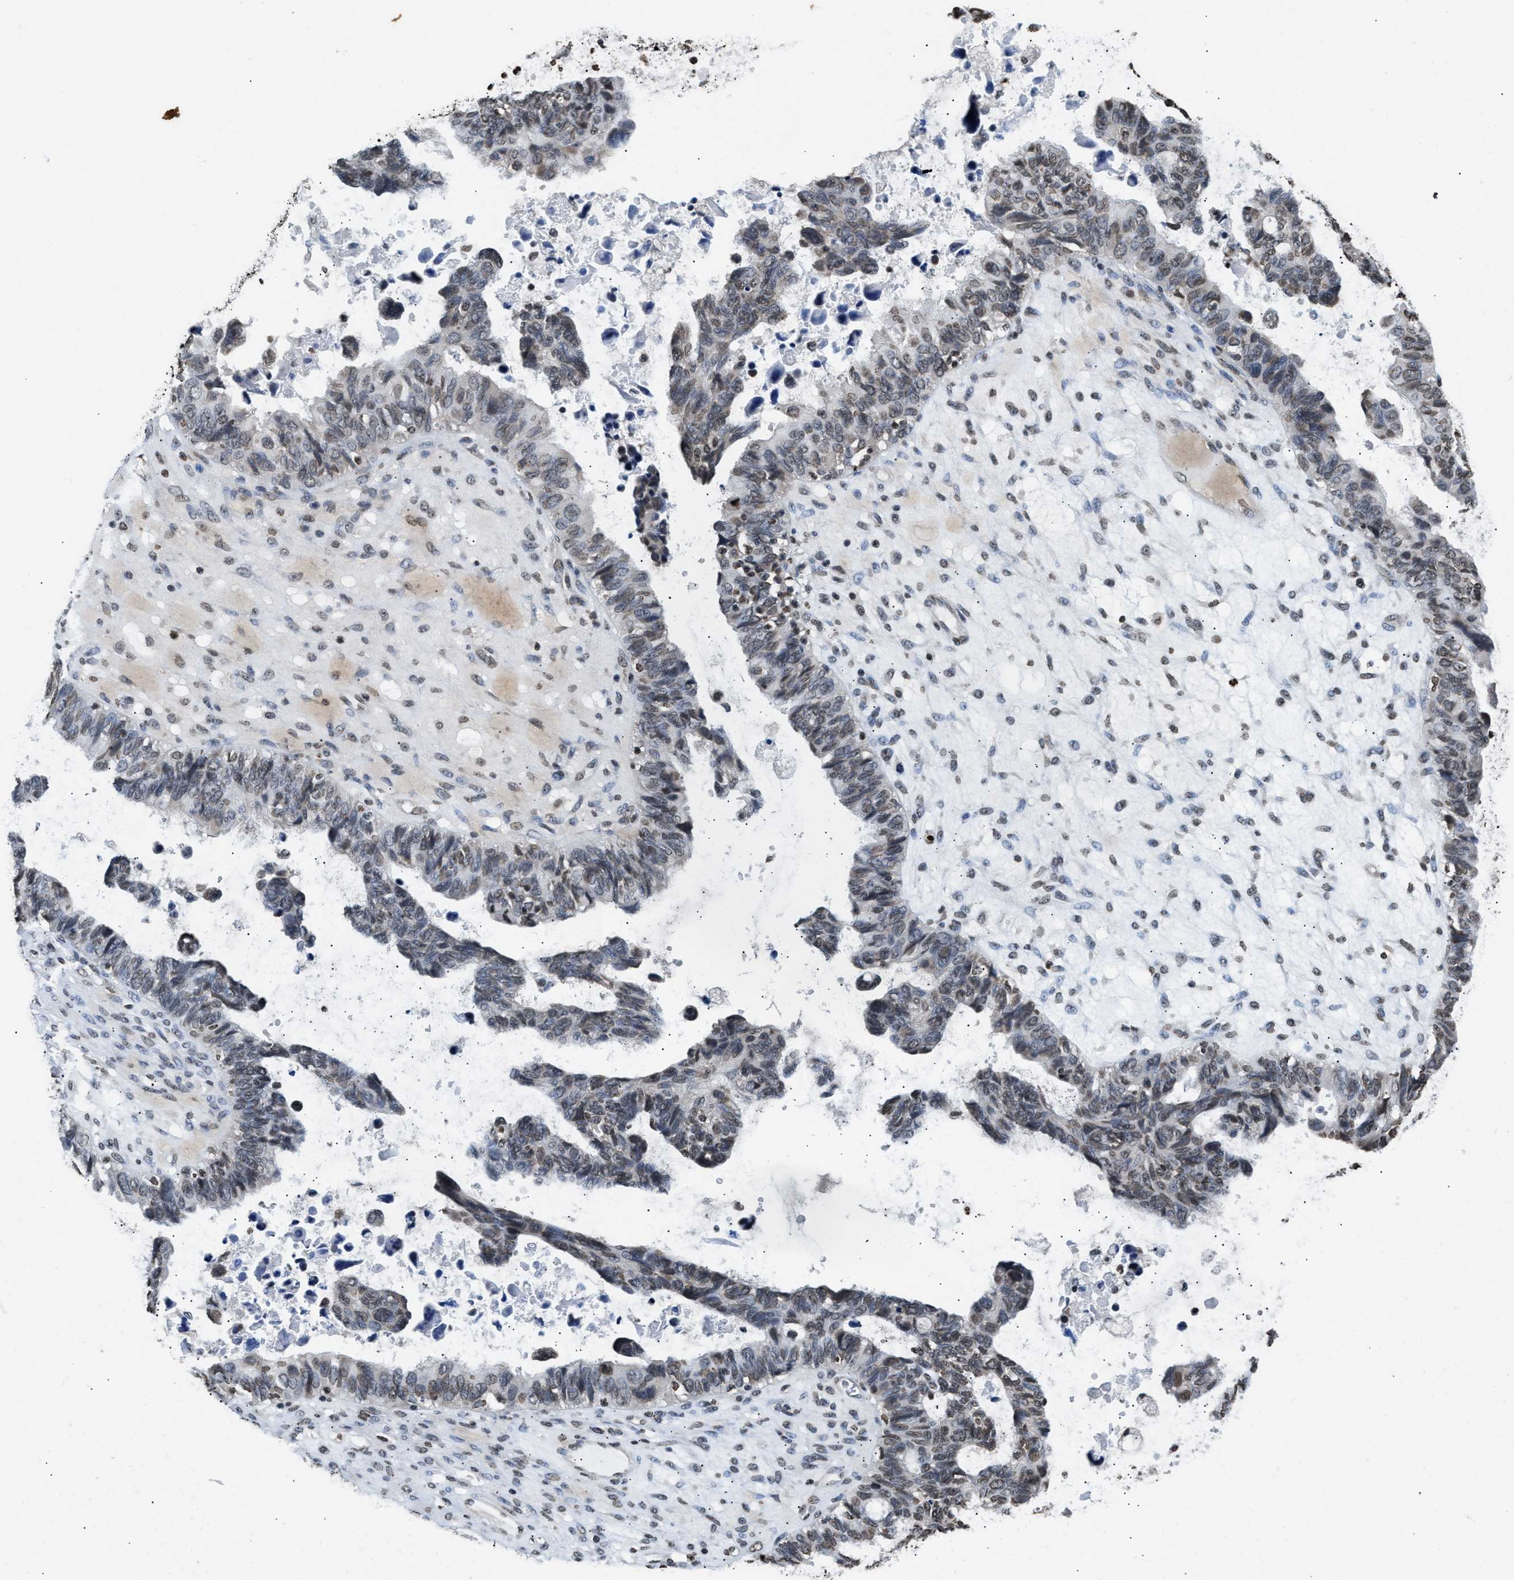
{"staining": {"intensity": "weak", "quantity": "<25%", "location": "nuclear"}, "tissue": "ovarian cancer", "cell_type": "Tumor cells", "image_type": "cancer", "snomed": [{"axis": "morphology", "description": "Cystadenocarcinoma, serous, NOS"}, {"axis": "topography", "description": "Ovary"}], "caption": "An immunohistochemistry (IHC) histopathology image of serous cystadenocarcinoma (ovarian) is shown. There is no staining in tumor cells of serous cystadenocarcinoma (ovarian). Nuclei are stained in blue.", "gene": "DNASE1L3", "patient": {"sex": "female", "age": 79}}